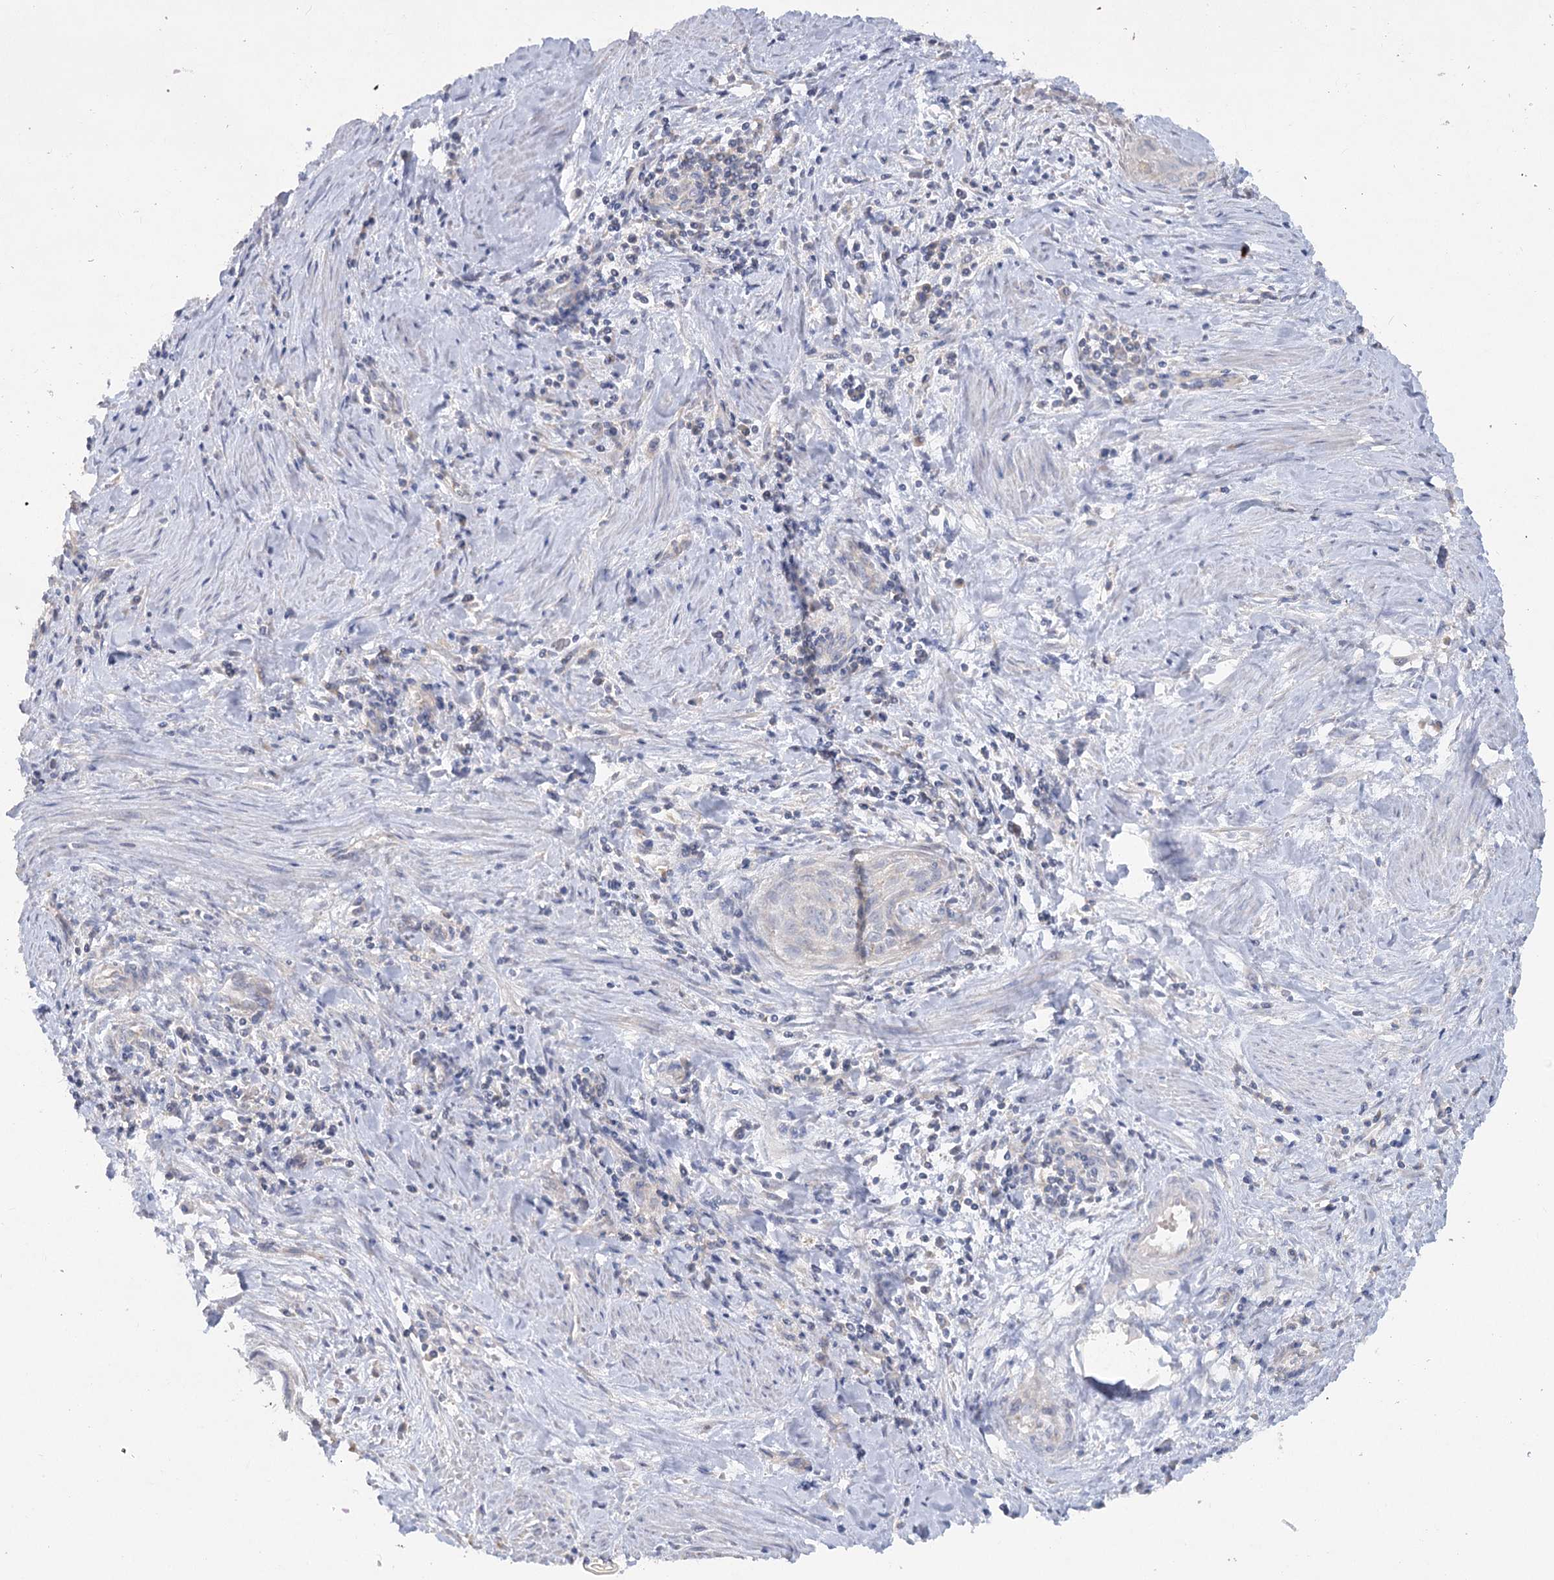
{"staining": {"intensity": "negative", "quantity": "none", "location": "none"}, "tissue": "cervical cancer", "cell_type": "Tumor cells", "image_type": "cancer", "snomed": [{"axis": "morphology", "description": "Squamous cell carcinoma, NOS"}, {"axis": "topography", "description": "Cervix"}], "caption": "Immunohistochemistry of human squamous cell carcinoma (cervical) shows no staining in tumor cells. (DAB (3,3'-diaminobenzidine) immunohistochemistry (IHC), high magnification).", "gene": "TMEM187", "patient": {"sex": "female", "age": 55}}